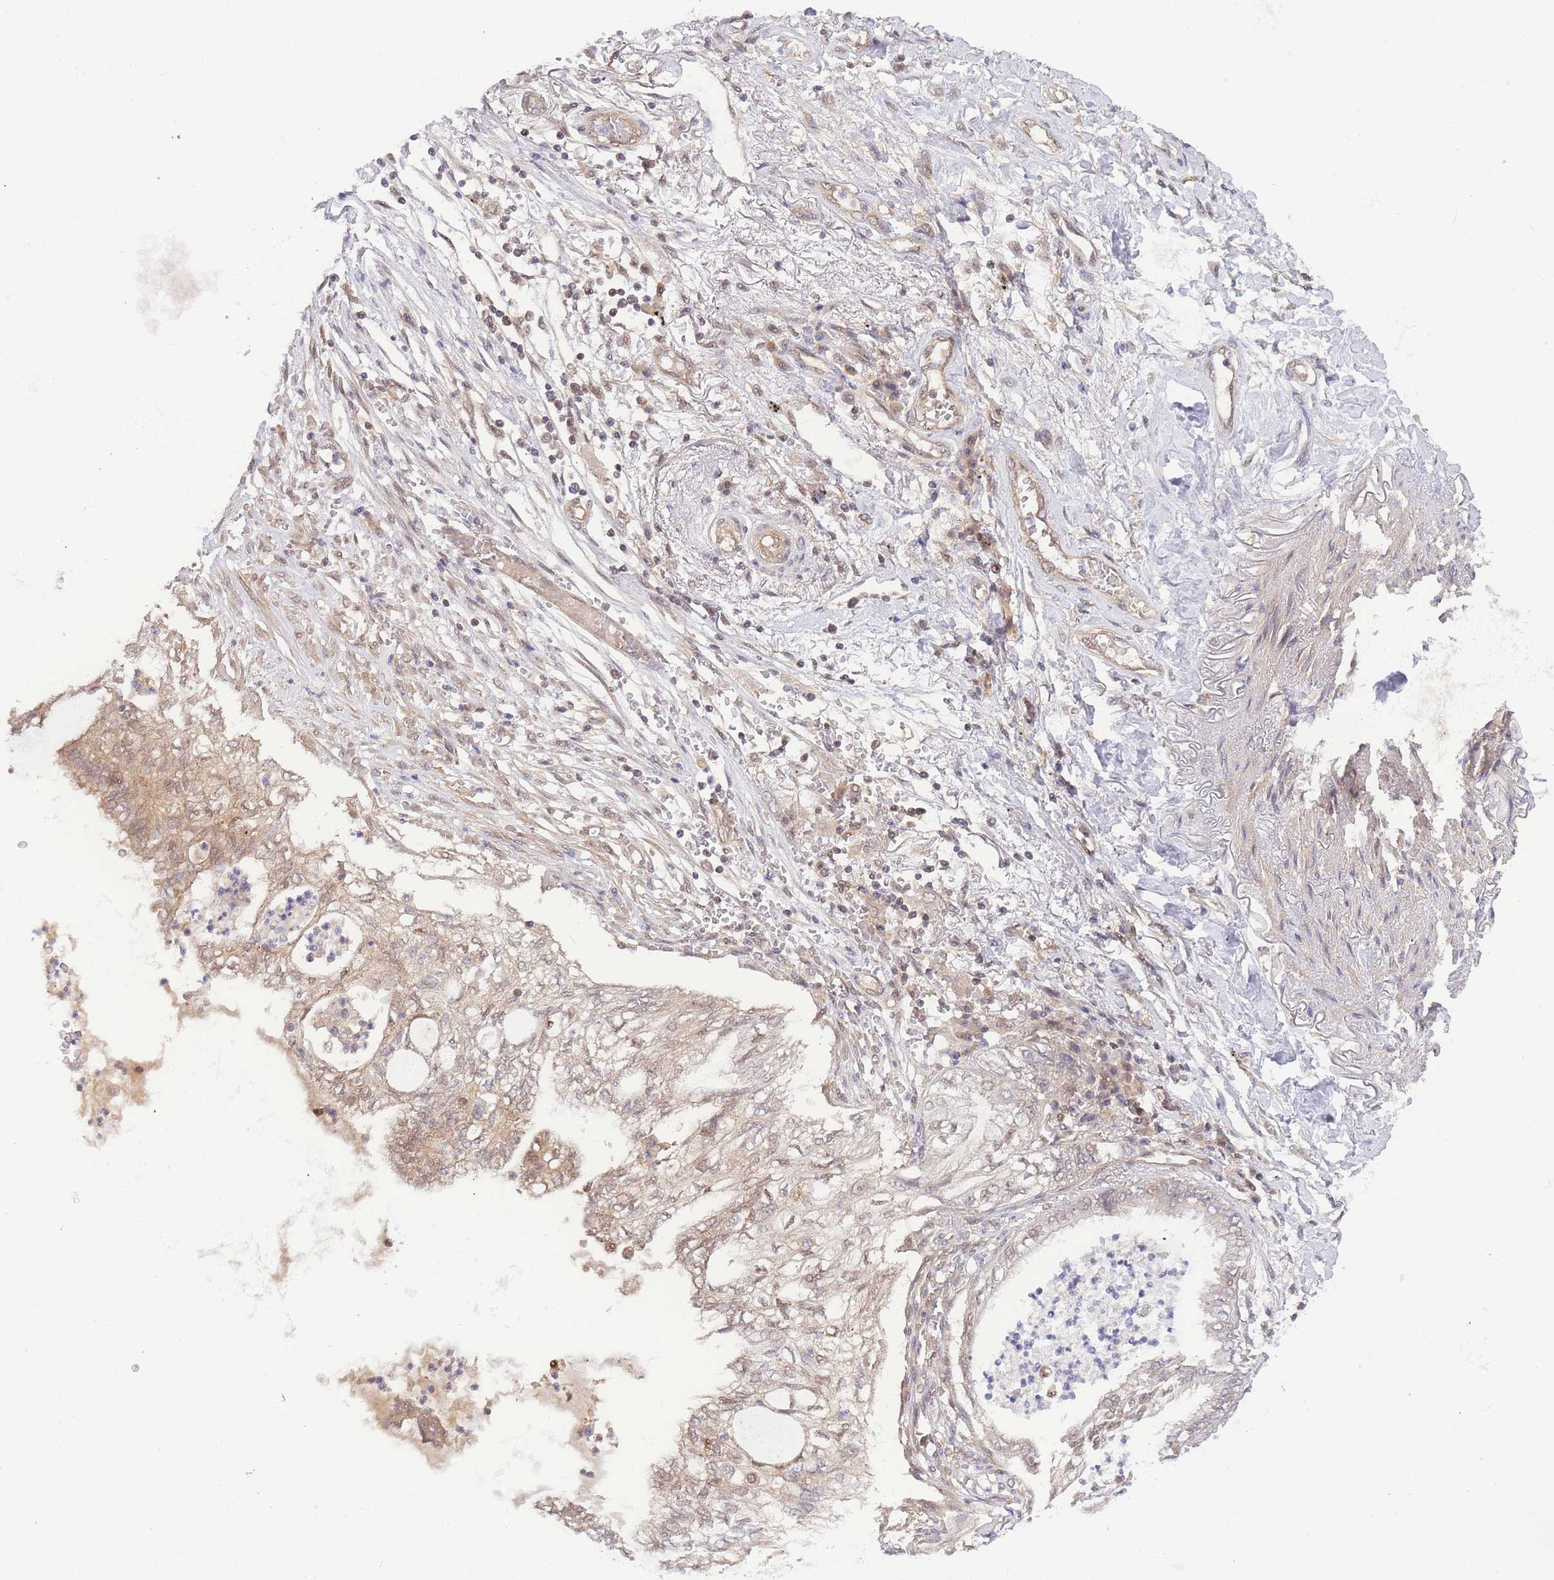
{"staining": {"intensity": "weak", "quantity": ">75%", "location": "cytoplasmic/membranous,nuclear"}, "tissue": "lung cancer", "cell_type": "Tumor cells", "image_type": "cancer", "snomed": [{"axis": "morphology", "description": "Adenocarcinoma, NOS"}, {"axis": "topography", "description": "Lung"}], "caption": "This is an image of IHC staining of lung adenocarcinoma, which shows weak expression in the cytoplasmic/membranous and nuclear of tumor cells.", "gene": "KIAA1191", "patient": {"sex": "female", "age": 70}}